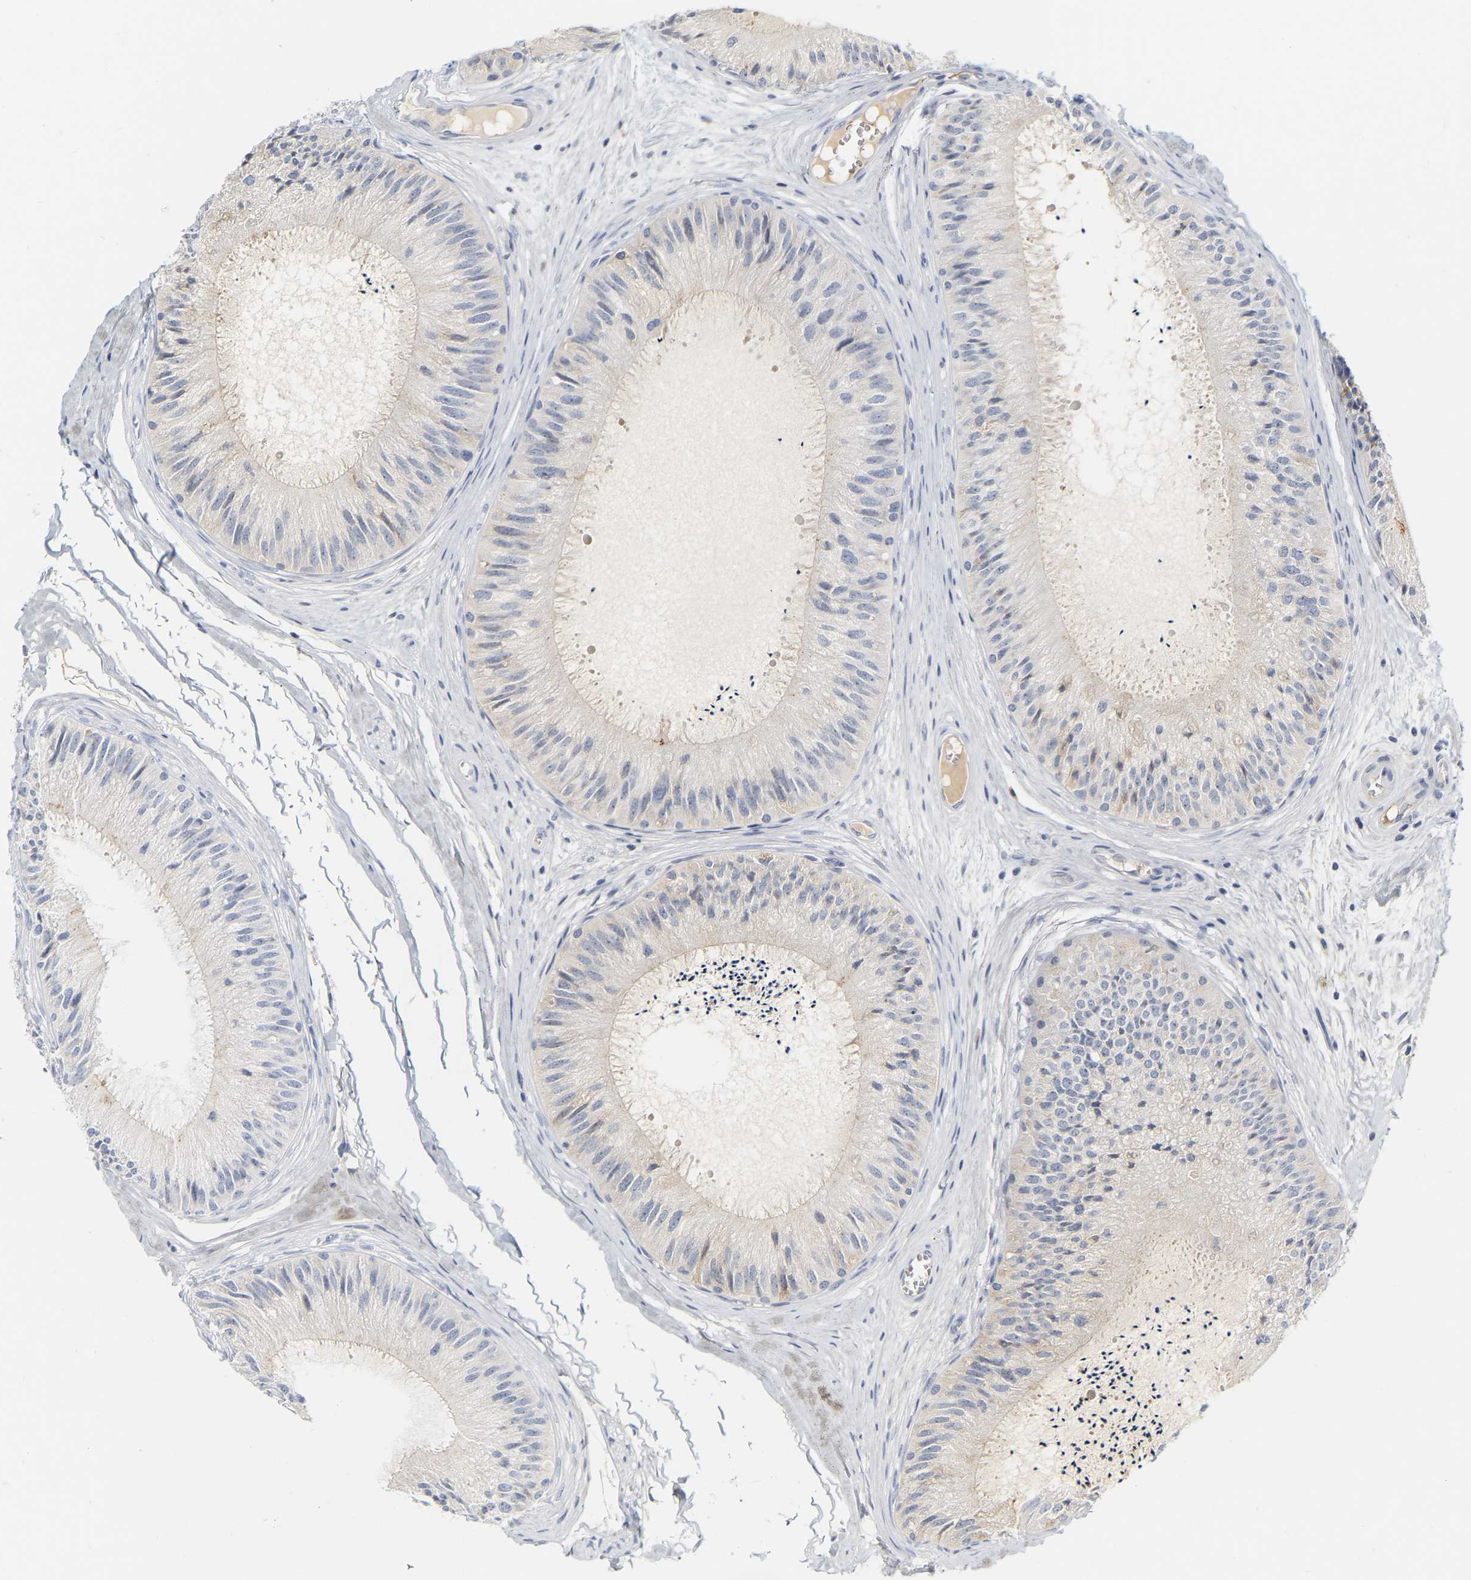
{"staining": {"intensity": "negative", "quantity": "none", "location": "none"}, "tissue": "epididymis", "cell_type": "Glandular cells", "image_type": "normal", "snomed": [{"axis": "morphology", "description": "Normal tissue, NOS"}, {"axis": "topography", "description": "Epididymis"}], "caption": "Immunohistochemical staining of unremarkable human epididymis reveals no significant expression in glandular cells.", "gene": "GNAS", "patient": {"sex": "male", "age": 31}}